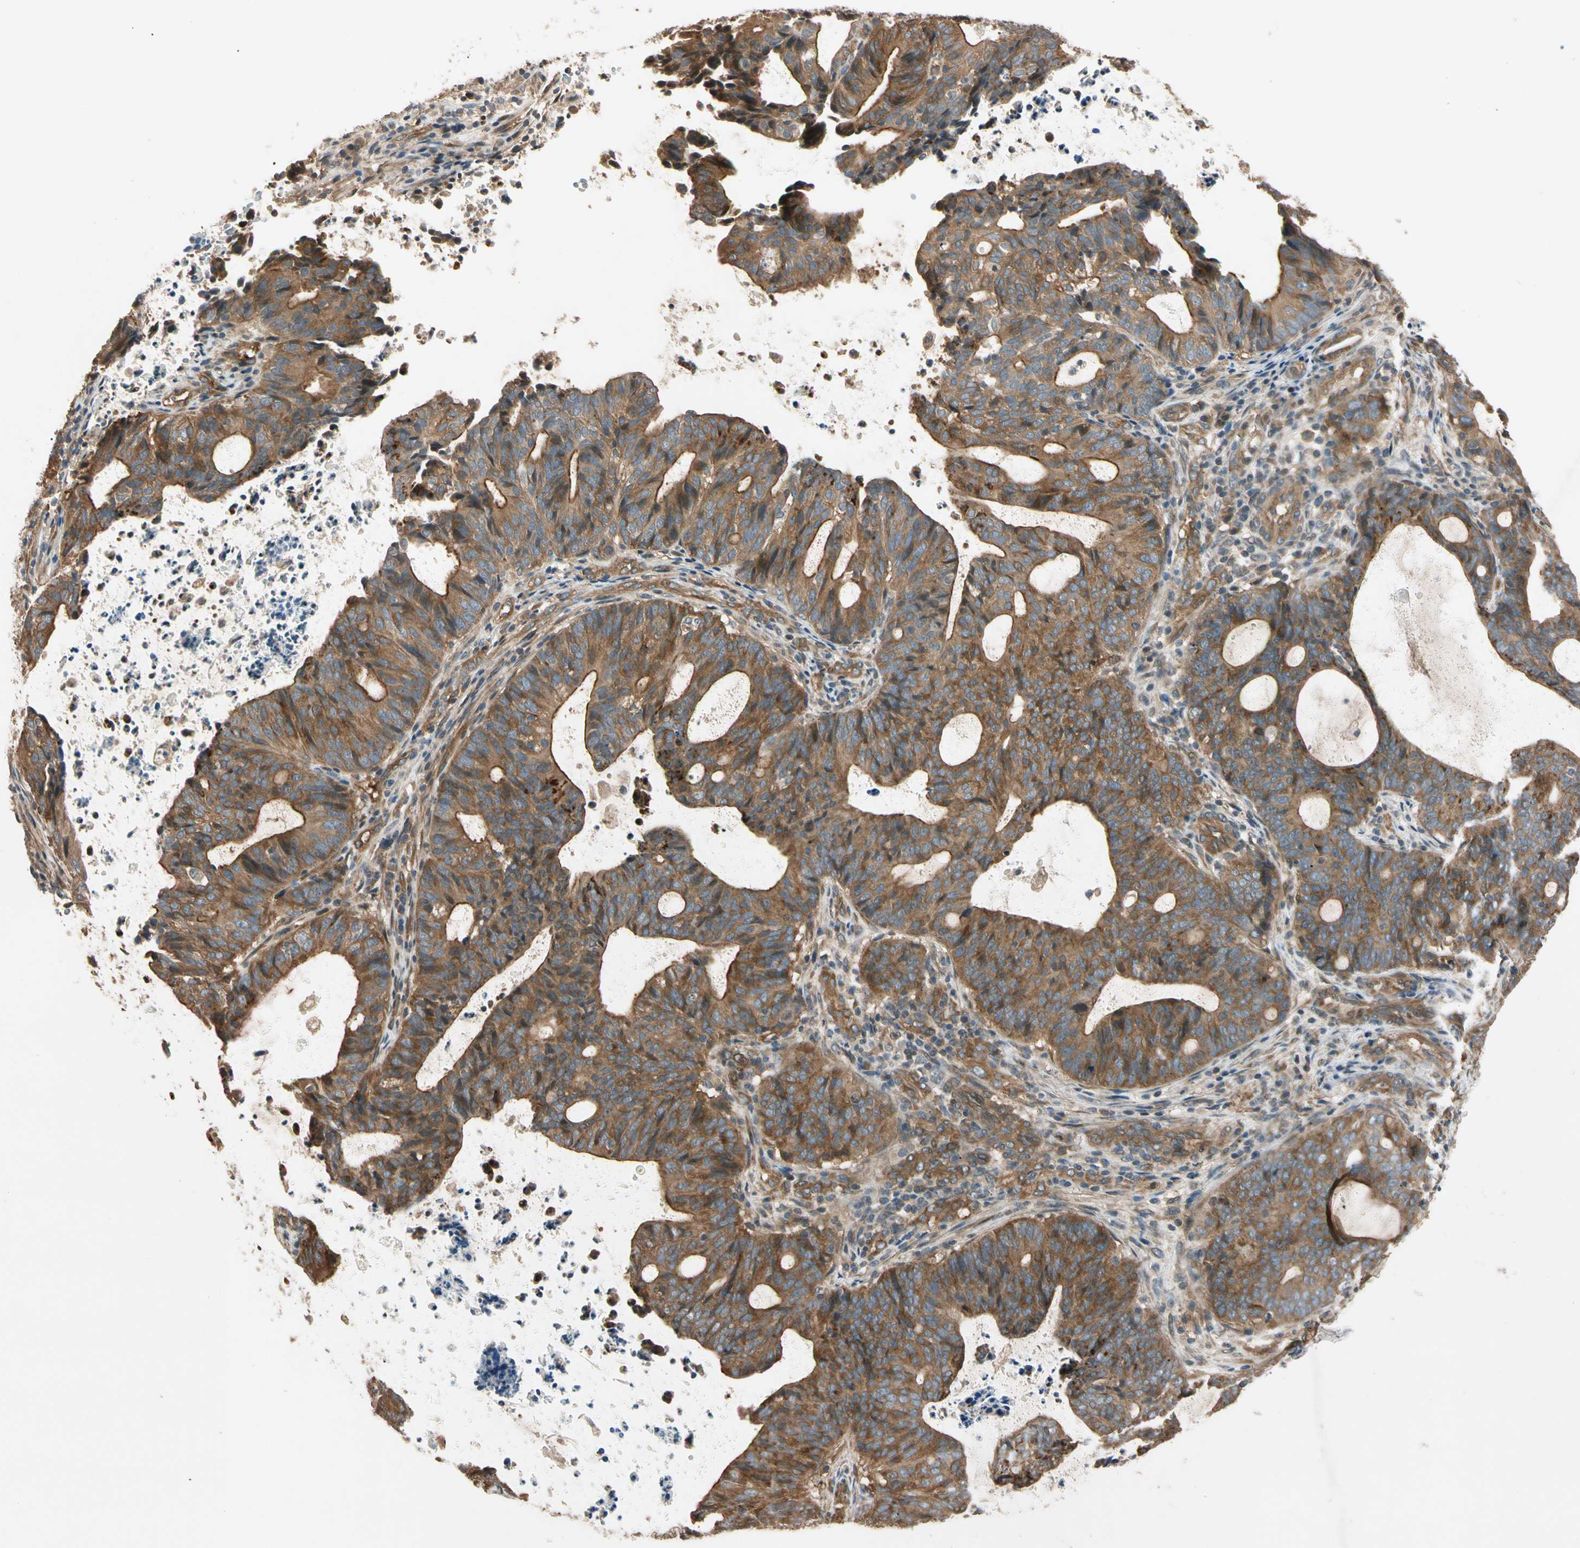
{"staining": {"intensity": "moderate", "quantity": "25%-75%", "location": "cytoplasmic/membranous"}, "tissue": "endometrial cancer", "cell_type": "Tumor cells", "image_type": "cancer", "snomed": [{"axis": "morphology", "description": "Adenocarcinoma, NOS"}, {"axis": "topography", "description": "Uterus"}], "caption": "Immunohistochemistry (IHC) photomicrograph of human endometrial cancer (adenocarcinoma) stained for a protein (brown), which displays medium levels of moderate cytoplasmic/membranous positivity in approximately 25%-75% of tumor cells.", "gene": "ROCK2", "patient": {"sex": "female", "age": 83}}